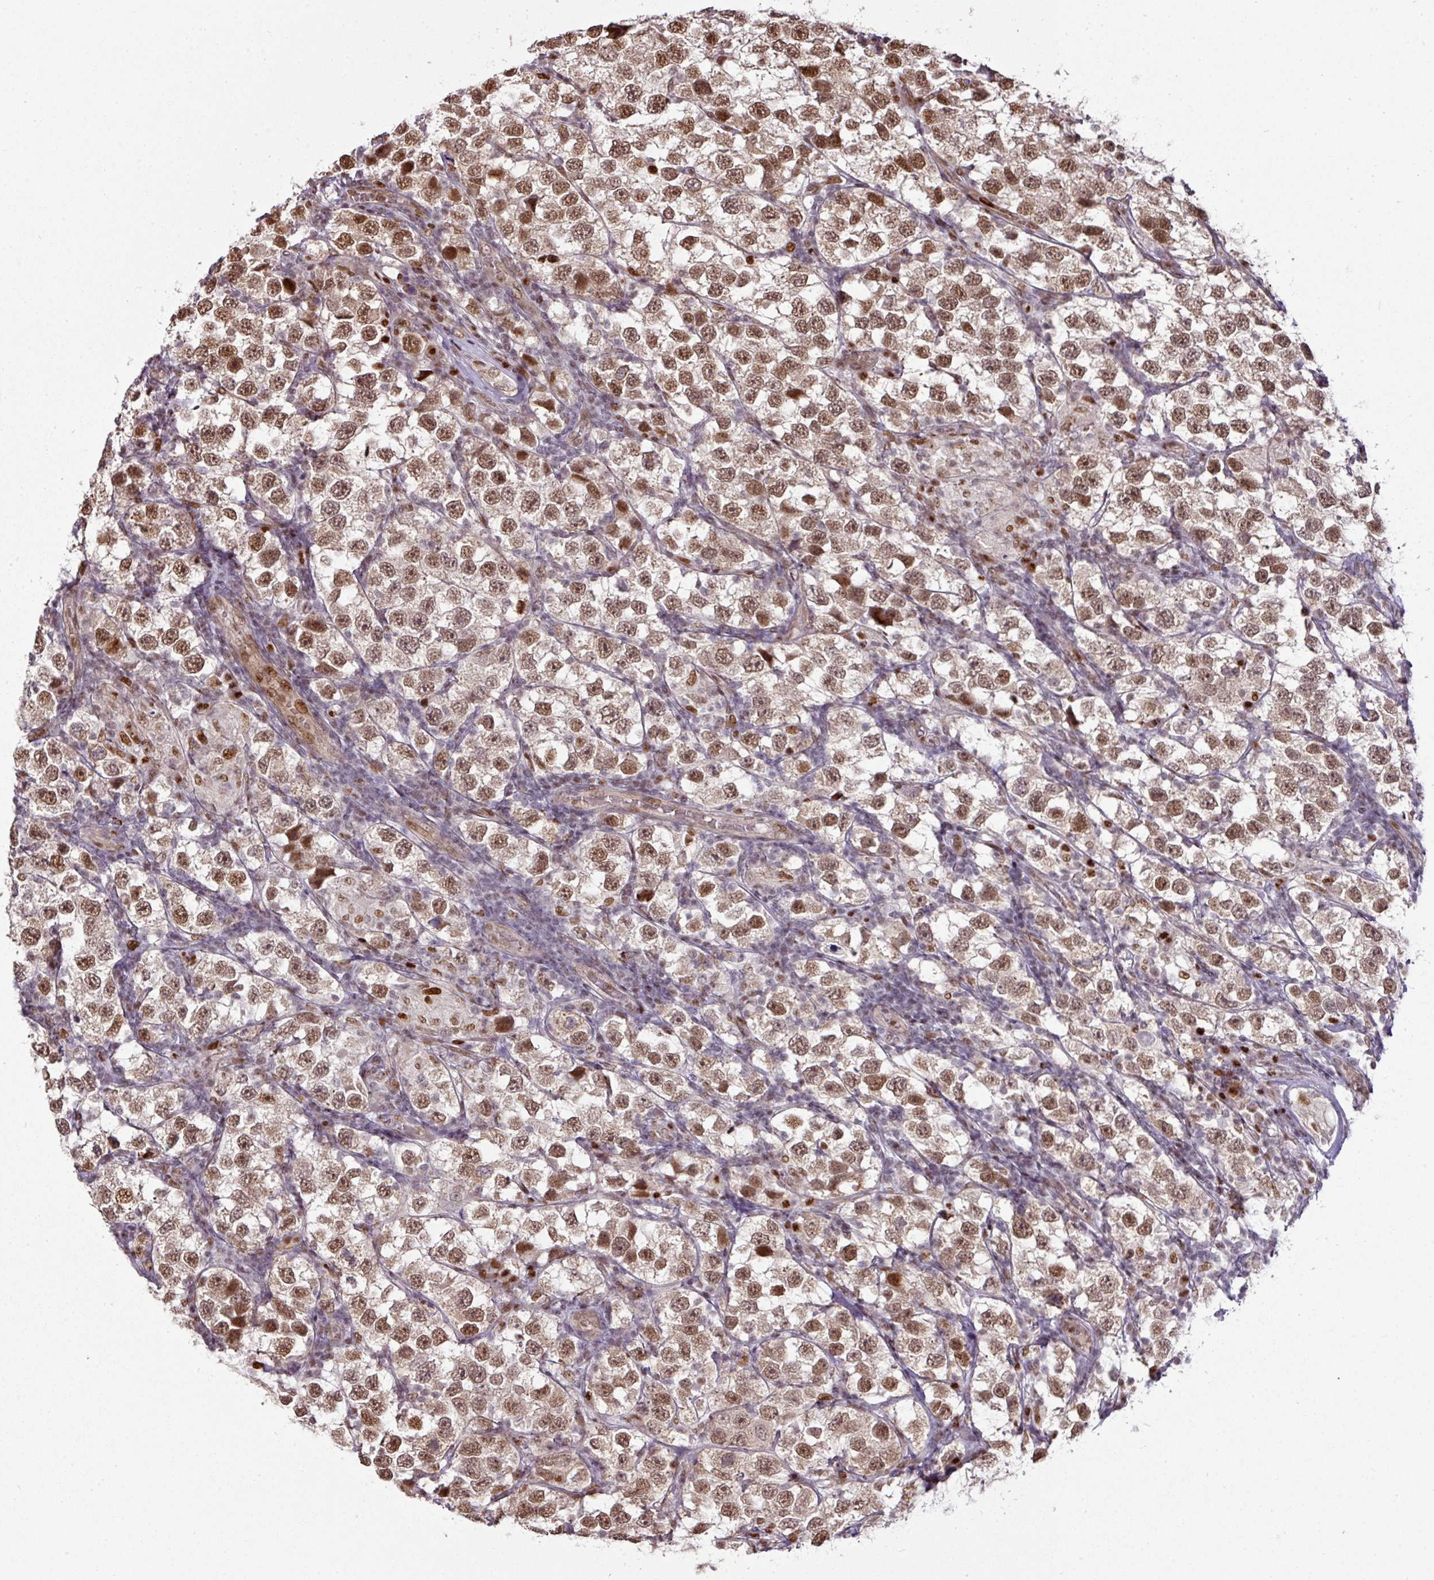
{"staining": {"intensity": "moderate", "quantity": ">75%", "location": "nuclear"}, "tissue": "testis cancer", "cell_type": "Tumor cells", "image_type": "cancer", "snomed": [{"axis": "morphology", "description": "Seminoma, NOS"}, {"axis": "topography", "description": "Testis"}], "caption": "A histopathology image showing moderate nuclear expression in approximately >75% of tumor cells in testis cancer, as visualized by brown immunohistochemical staining.", "gene": "MYSM1", "patient": {"sex": "male", "age": 26}}